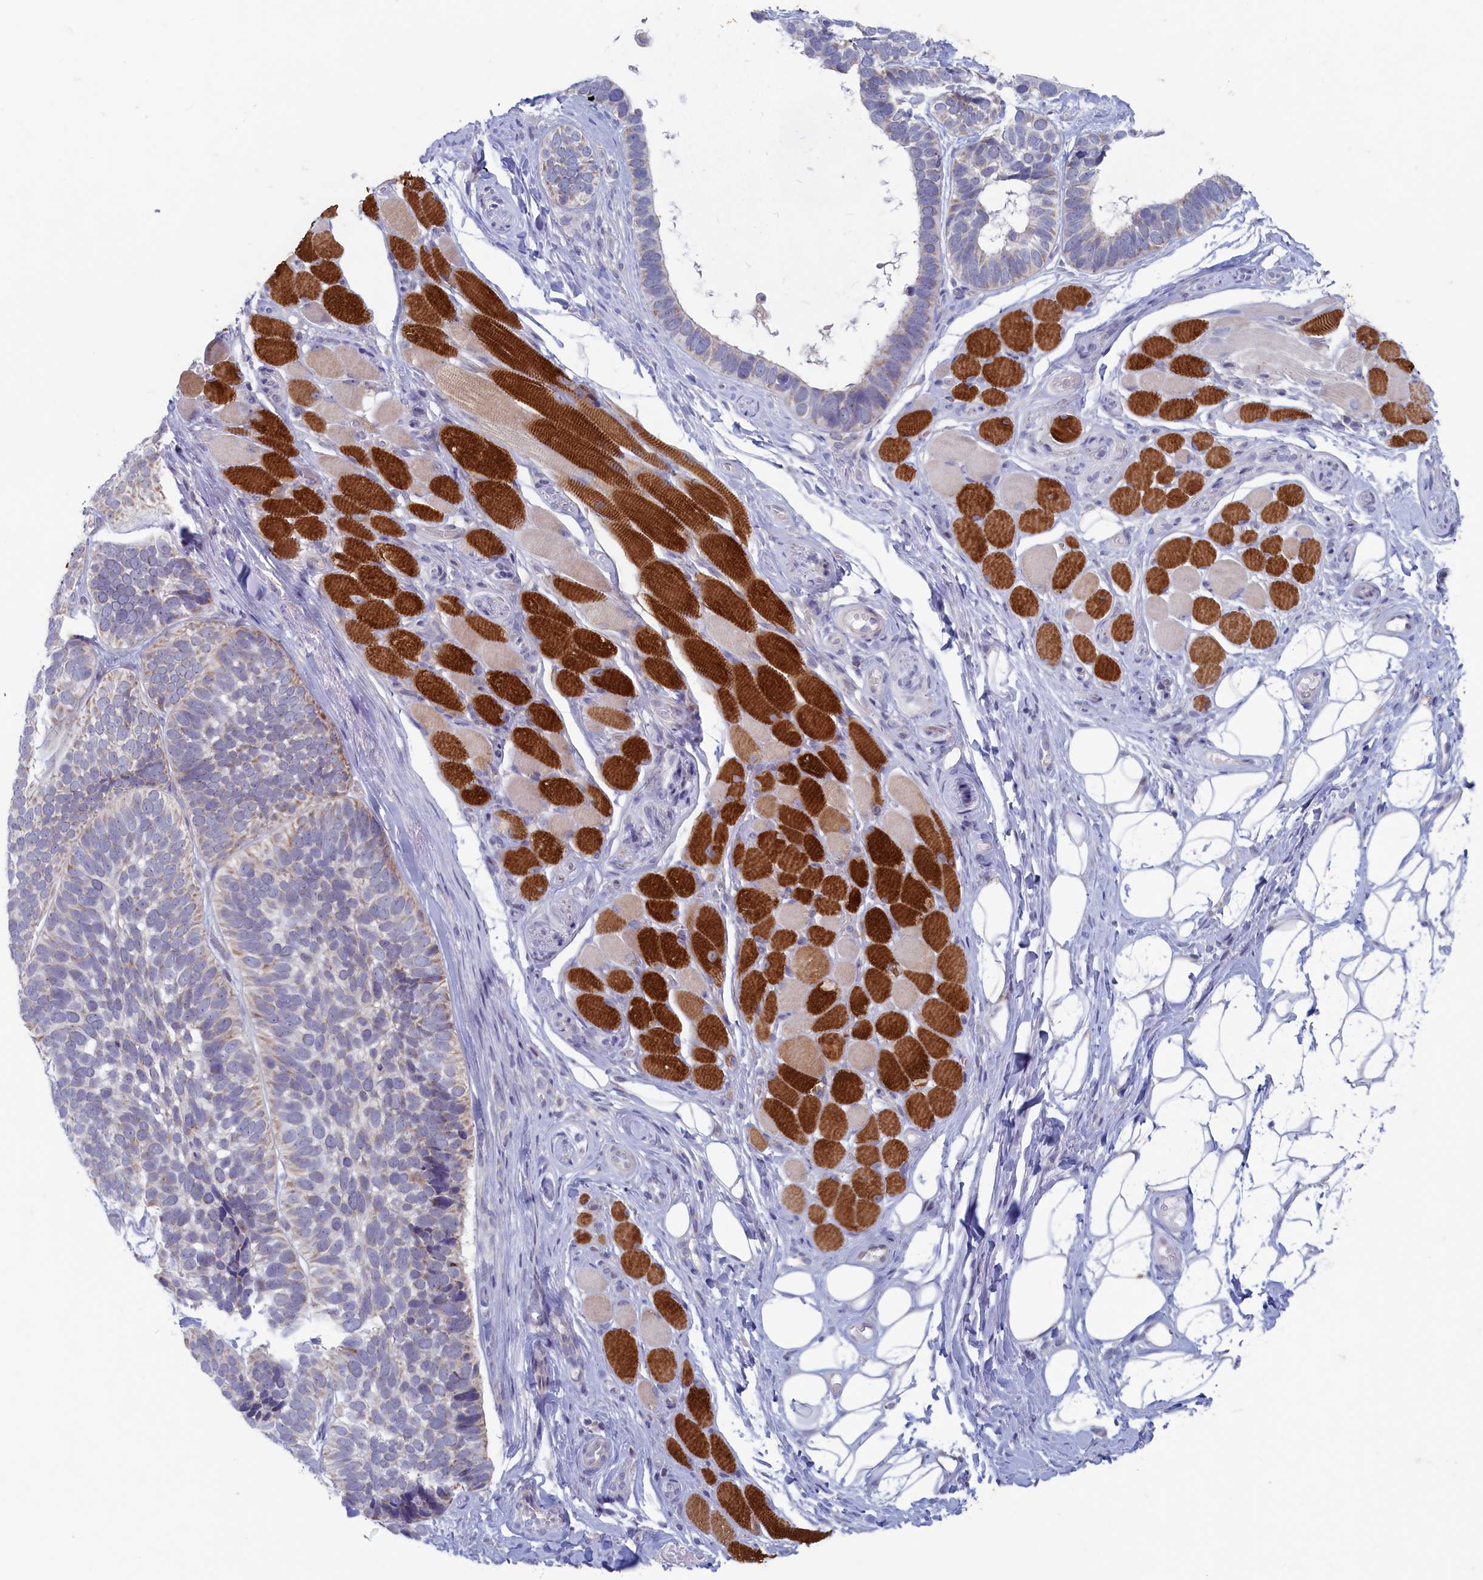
{"staining": {"intensity": "weak", "quantity": "25%-75%", "location": "cytoplasmic/membranous"}, "tissue": "skin cancer", "cell_type": "Tumor cells", "image_type": "cancer", "snomed": [{"axis": "morphology", "description": "Basal cell carcinoma"}, {"axis": "topography", "description": "Skin"}], "caption": "About 25%-75% of tumor cells in basal cell carcinoma (skin) show weak cytoplasmic/membranous protein positivity as visualized by brown immunohistochemical staining.", "gene": "WDR76", "patient": {"sex": "male", "age": 62}}